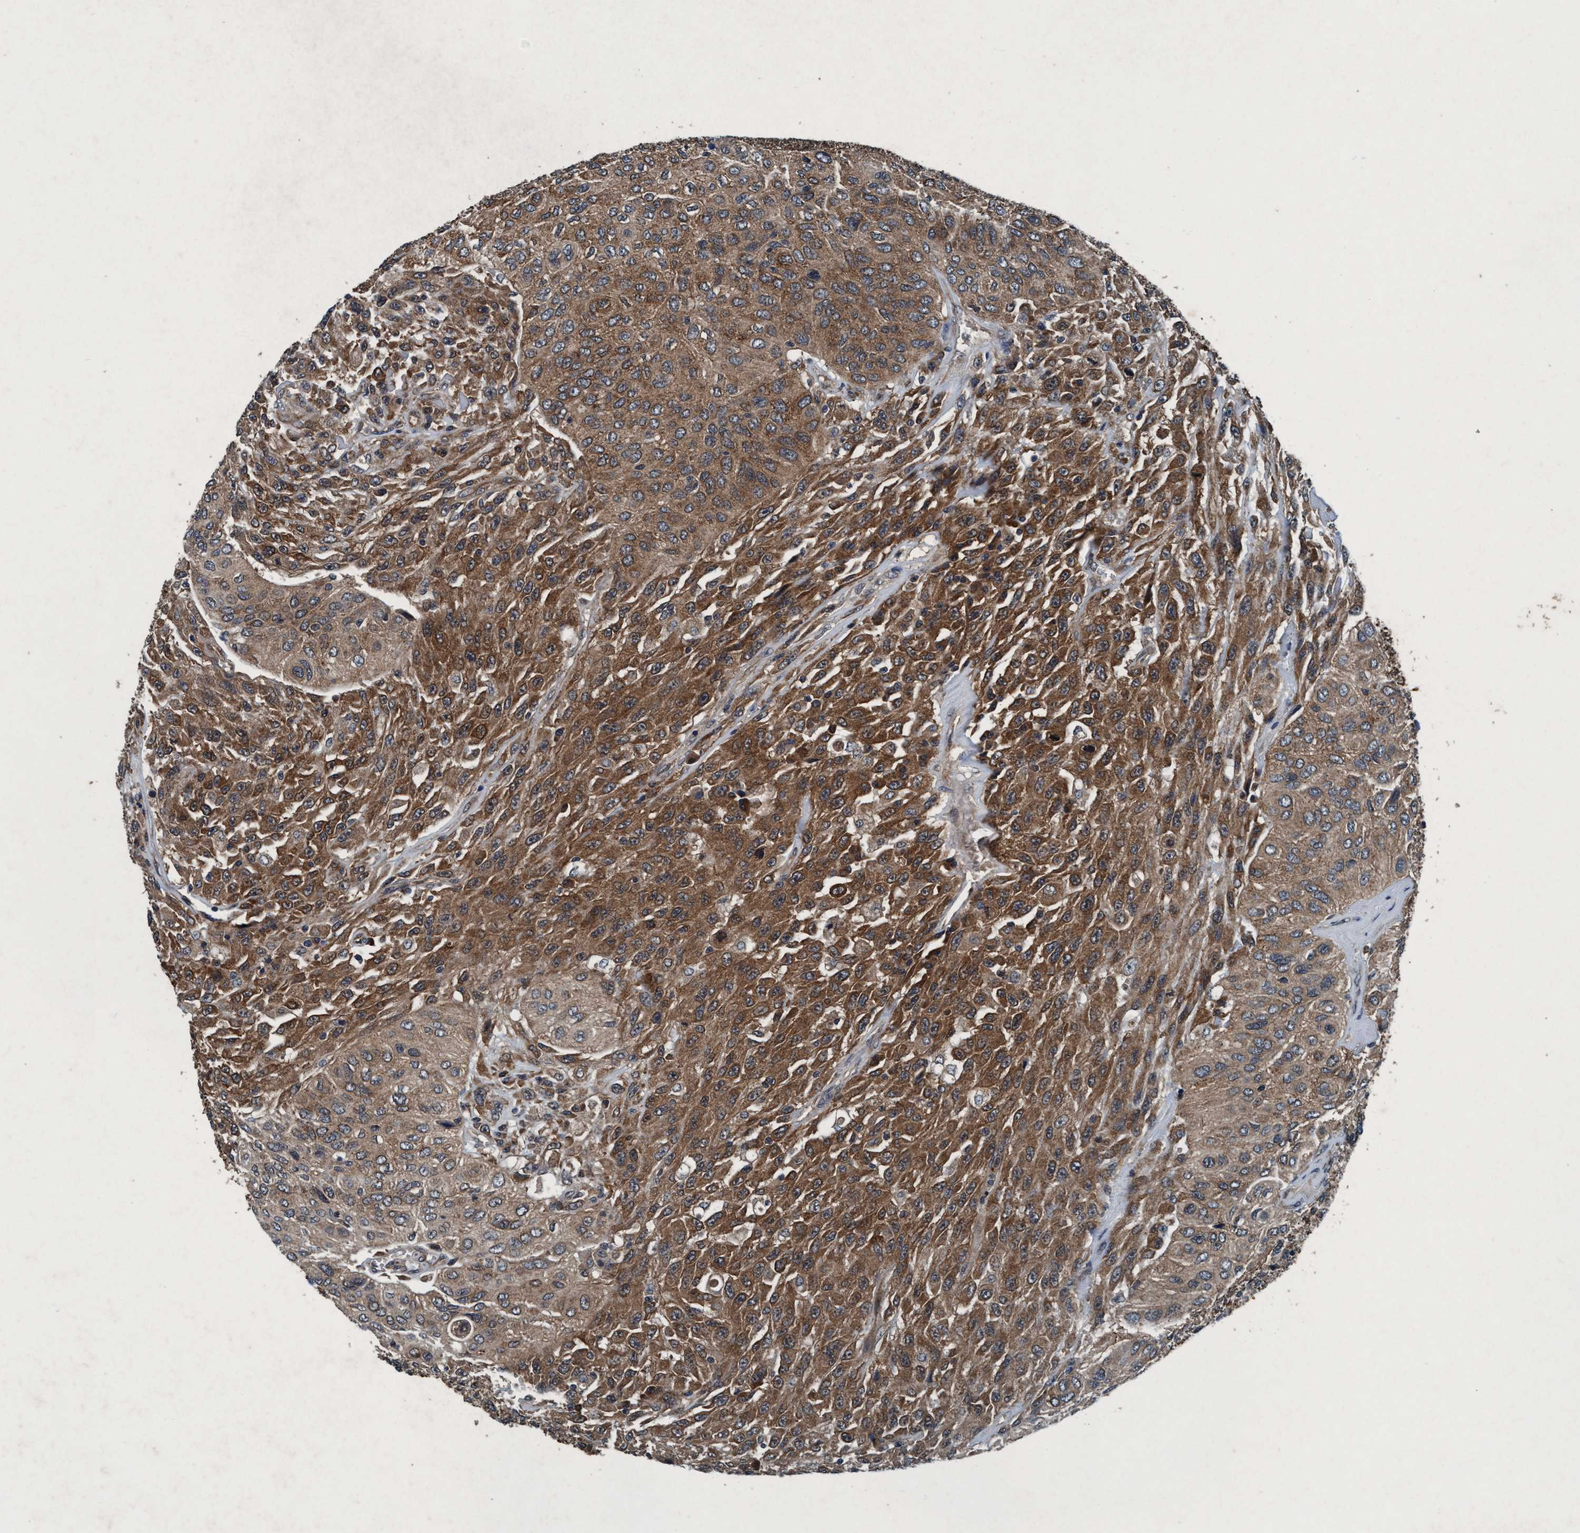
{"staining": {"intensity": "moderate", "quantity": ">75%", "location": "cytoplasmic/membranous"}, "tissue": "urothelial cancer", "cell_type": "Tumor cells", "image_type": "cancer", "snomed": [{"axis": "morphology", "description": "Urothelial carcinoma, High grade"}, {"axis": "topography", "description": "Urinary bladder"}], "caption": "Immunohistochemical staining of urothelial cancer demonstrates moderate cytoplasmic/membranous protein expression in approximately >75% of tumor cells.", "gene": "AKT1S1", "patient": {"sex": "male", "age": 66}}